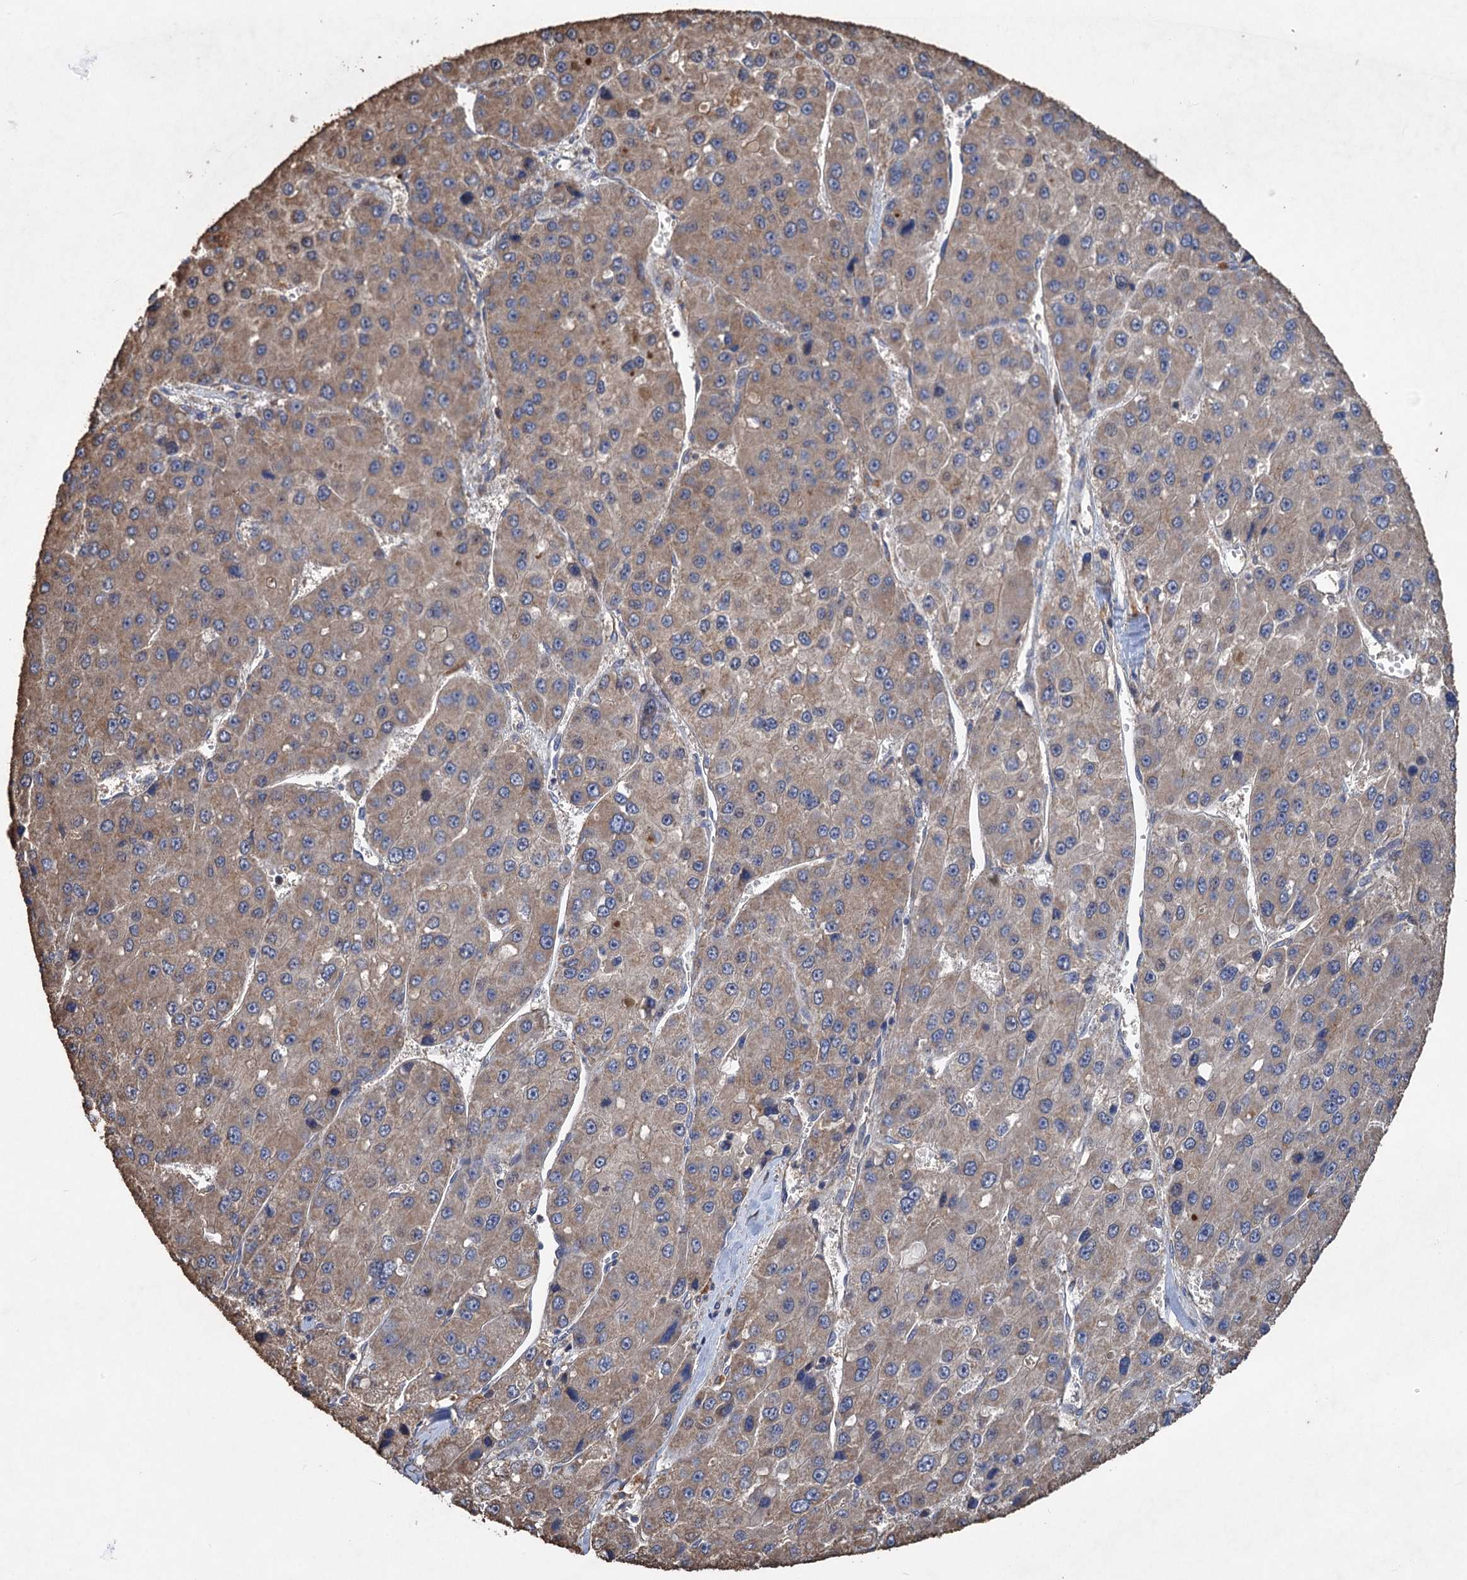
{"staining": {"intensity": "weak", "quantity": "25%-75%", "location": "cytoplasmic/membranous"}, "tissue": "liver cancer", "cell_type": "Tumor cells", "image_type": "cancer", "snomed": [{"axis": "morphology", "description": "Carcinoma, Hepatocellular, NOS"}, {"axis": "topography", "description": "Liver"}], "caption": "Liver hepatocellular carcinoma stained for a protein (brown) exhibits weak cytoplasmic/membranous positive expression in approximately 25%-75% of tumor cells.", "gene": "SCUBE3", "patient": {"sex": "female", "age": 73}}